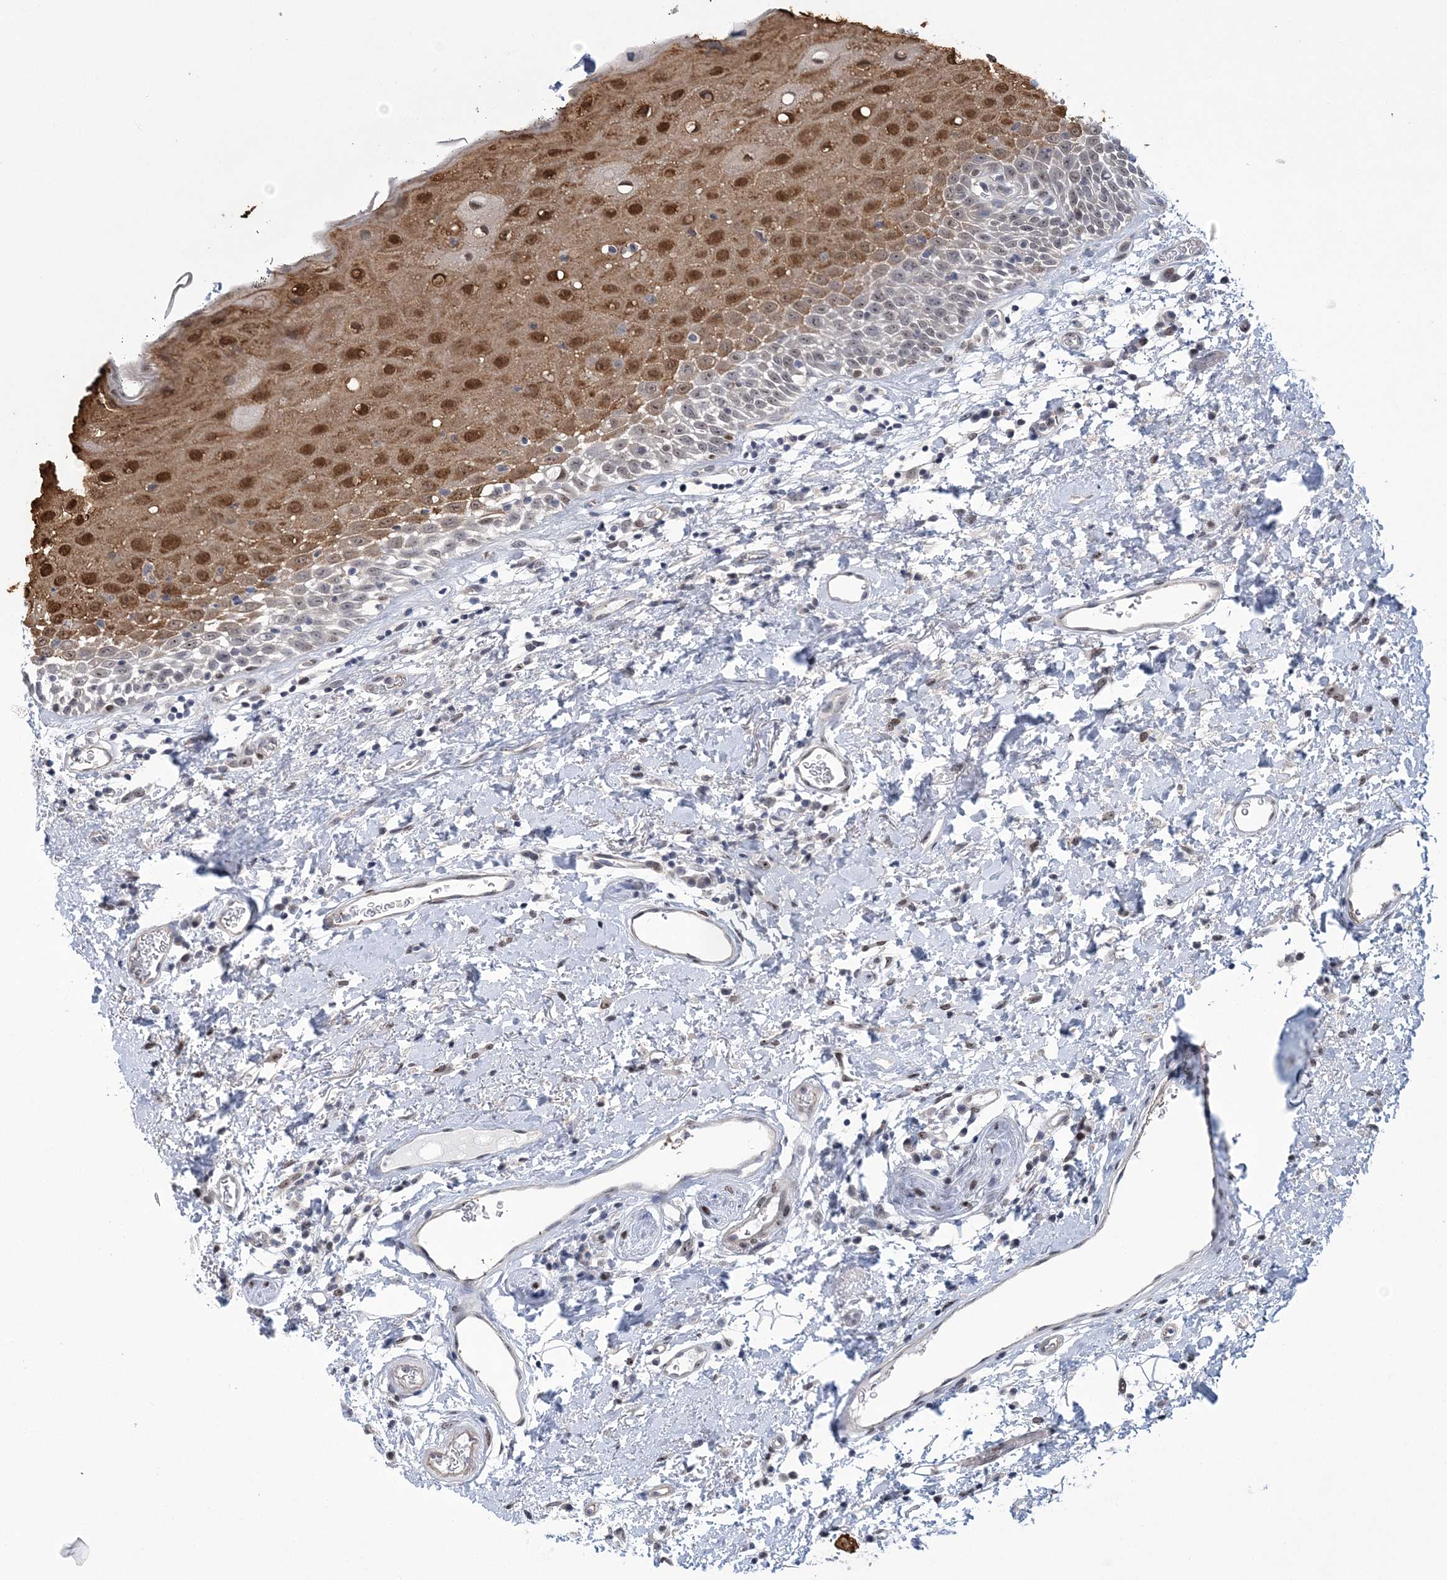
{"staining": {"intensity": "moderate", "quantity": "25%-75%", "location": "cytoplasmic/membranous,nuclear"}, "tissue": "oral mucosa", "cell_type": "Squamous epithelial cells", "image_type": "normal", "snomed": [{"axis": "morphology", "description": "Normal tissue, NOS"}, {"axis": "topography", "description": "Oral tissue"}], "caption": "Immunohistochemistry (IHC) of benign human oral mucosa exhibits medium levels of moderate cytoplasmic/membranous,nuclear positivity in about 25%-75% of squamous epithelial cells.", "gene": "HOMEZ", "patient": {"sex": "male", "age": 74}}